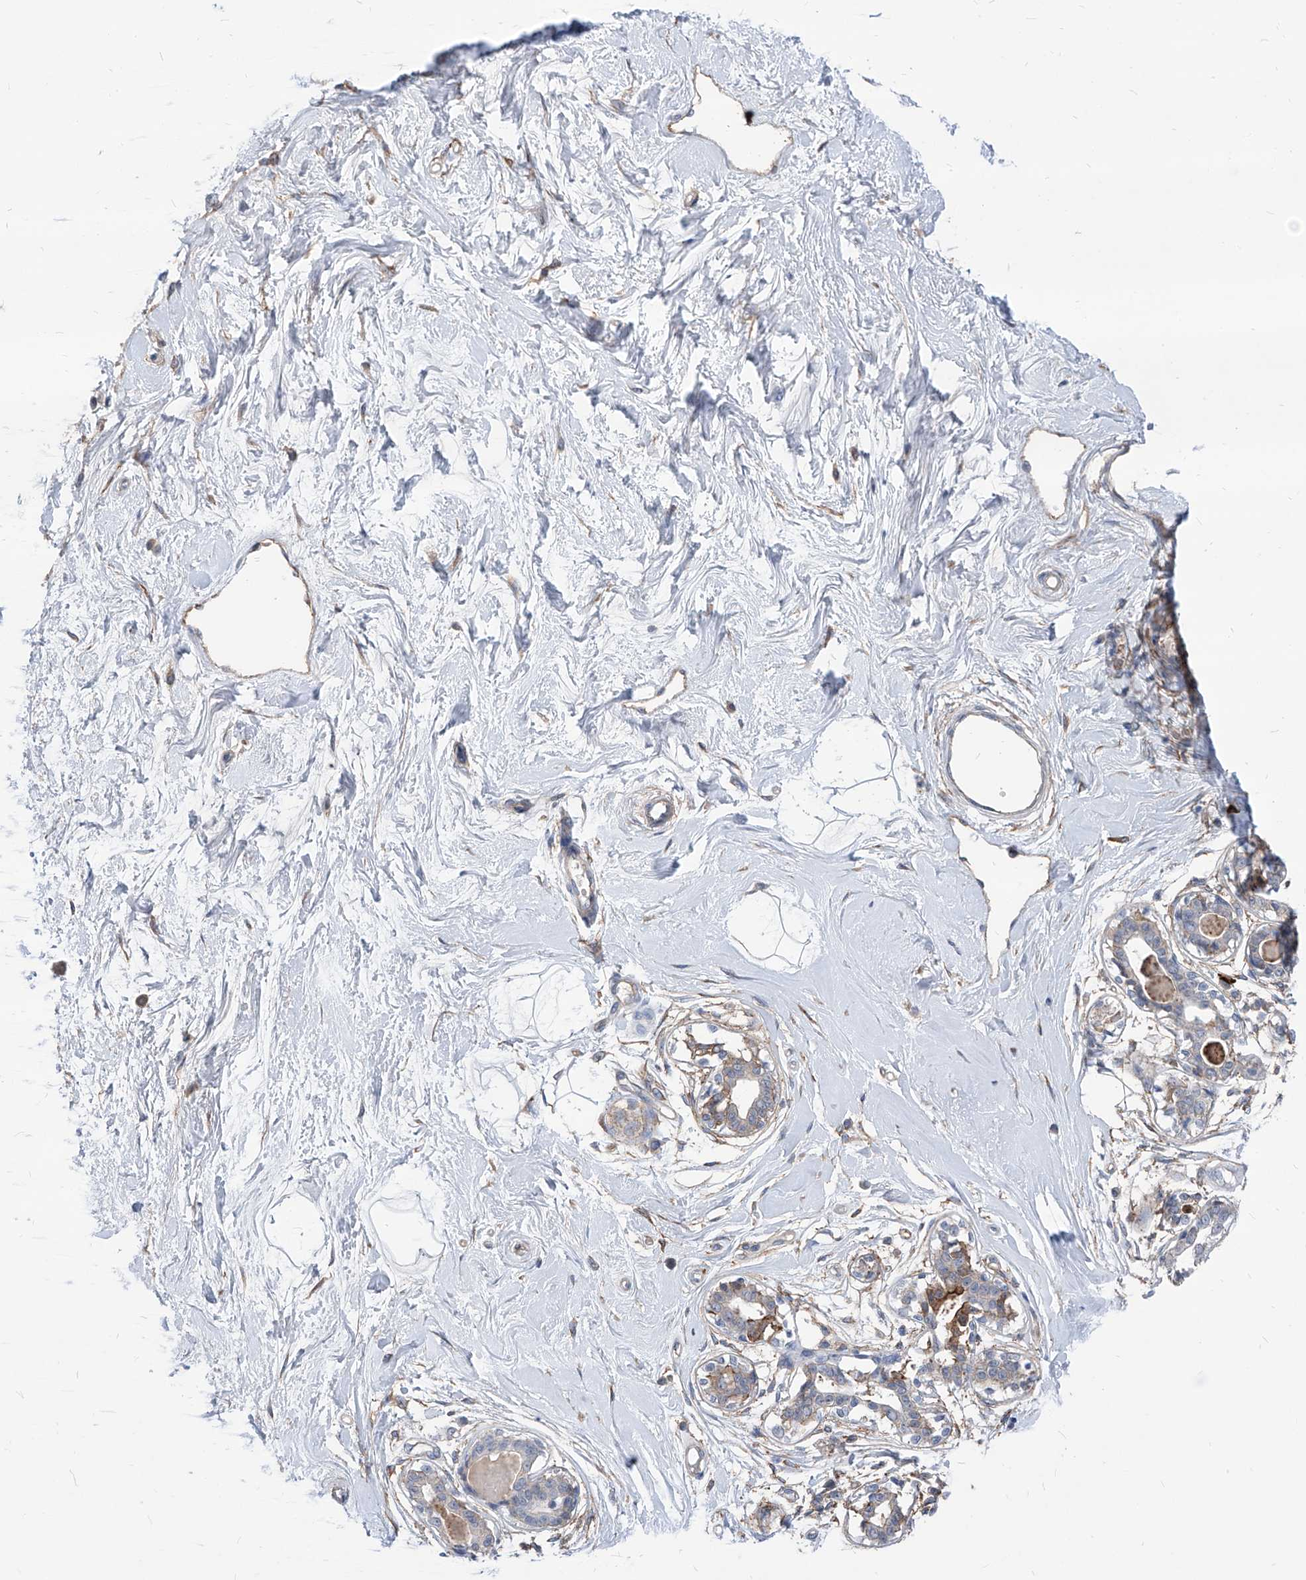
{"staining": {"intensity": "negative", "quantity": "none", "location": "none"}, "tissue": "breast", "cell_type": "Adipocytes", "image_type": "normal", "snomed": [{"axis": "morphology", "description": "Normal tissue, NOS"}, {"axis": "topography", "description": "Breast"}], "caption": "Immunohistochemistry image of unremarkable human breast stained for a protein (brown), which reveals no staining in adipocytes. Brightfield microscopy of IHC stained with DAB (3,3'-diaminobenzidine) (brown) and hematoxylin (blue), captured at high magnification.", "gene": "AKAP10", "patient": {"sex": "female", "age": 45}}